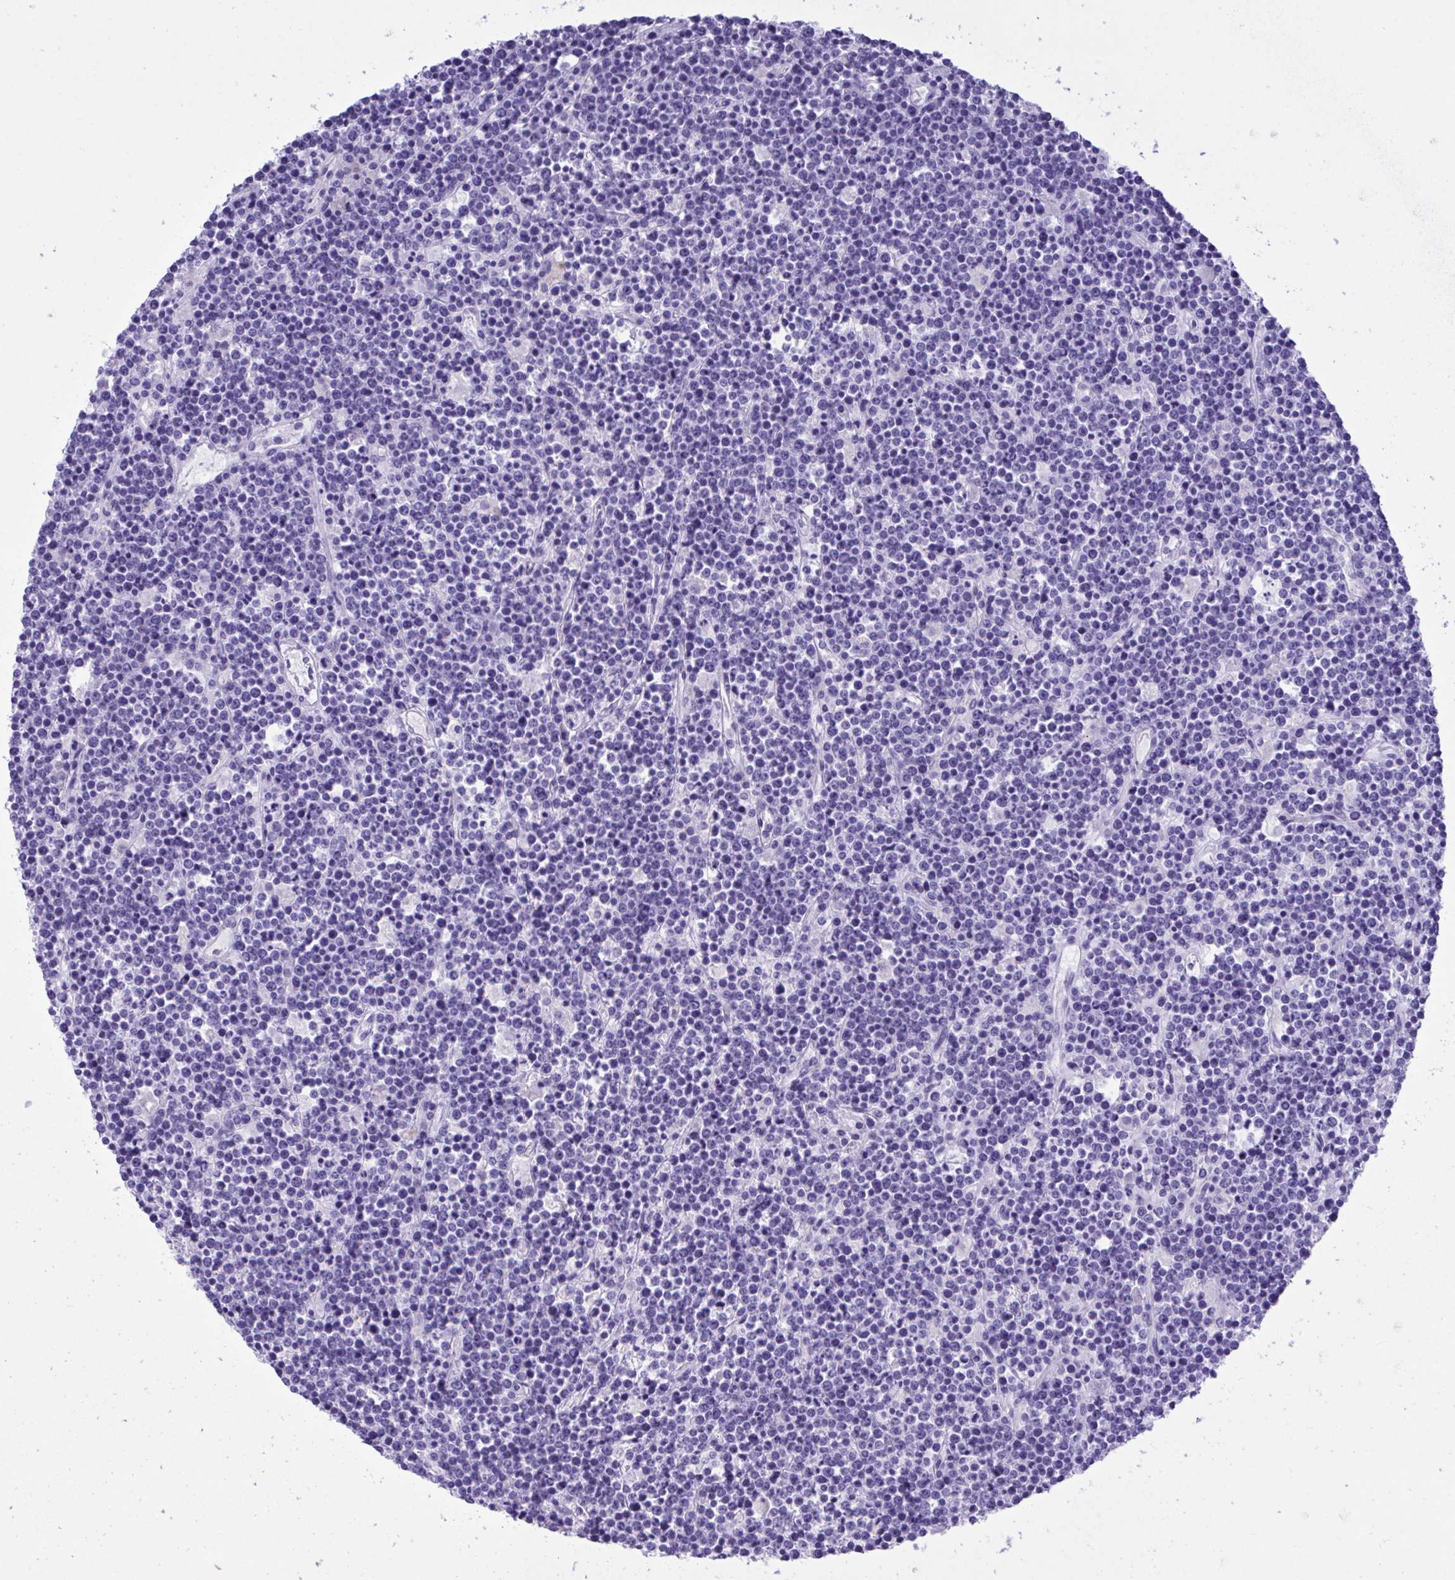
{"staining": {"intensity": "negative", "quantity": "none", "location": "none"}, "tissue": "lymphoma", "cell_type": "Tumor cells", "image_type": "cancer", "snomed": [{"axis": "morphology", "description": "Malignant lymphoma, non-Hodgkin's type, High grade"}, {"axis": "topography", "description": "Ovary"}], "caption": "This is an IHC photomicrograph of malignant lymphoma, non-Hodgkin's type (high-grade). There is no staining in tumor cells.", "gene": "BEX5", "patient": {"sex": "female", "age": 56}}